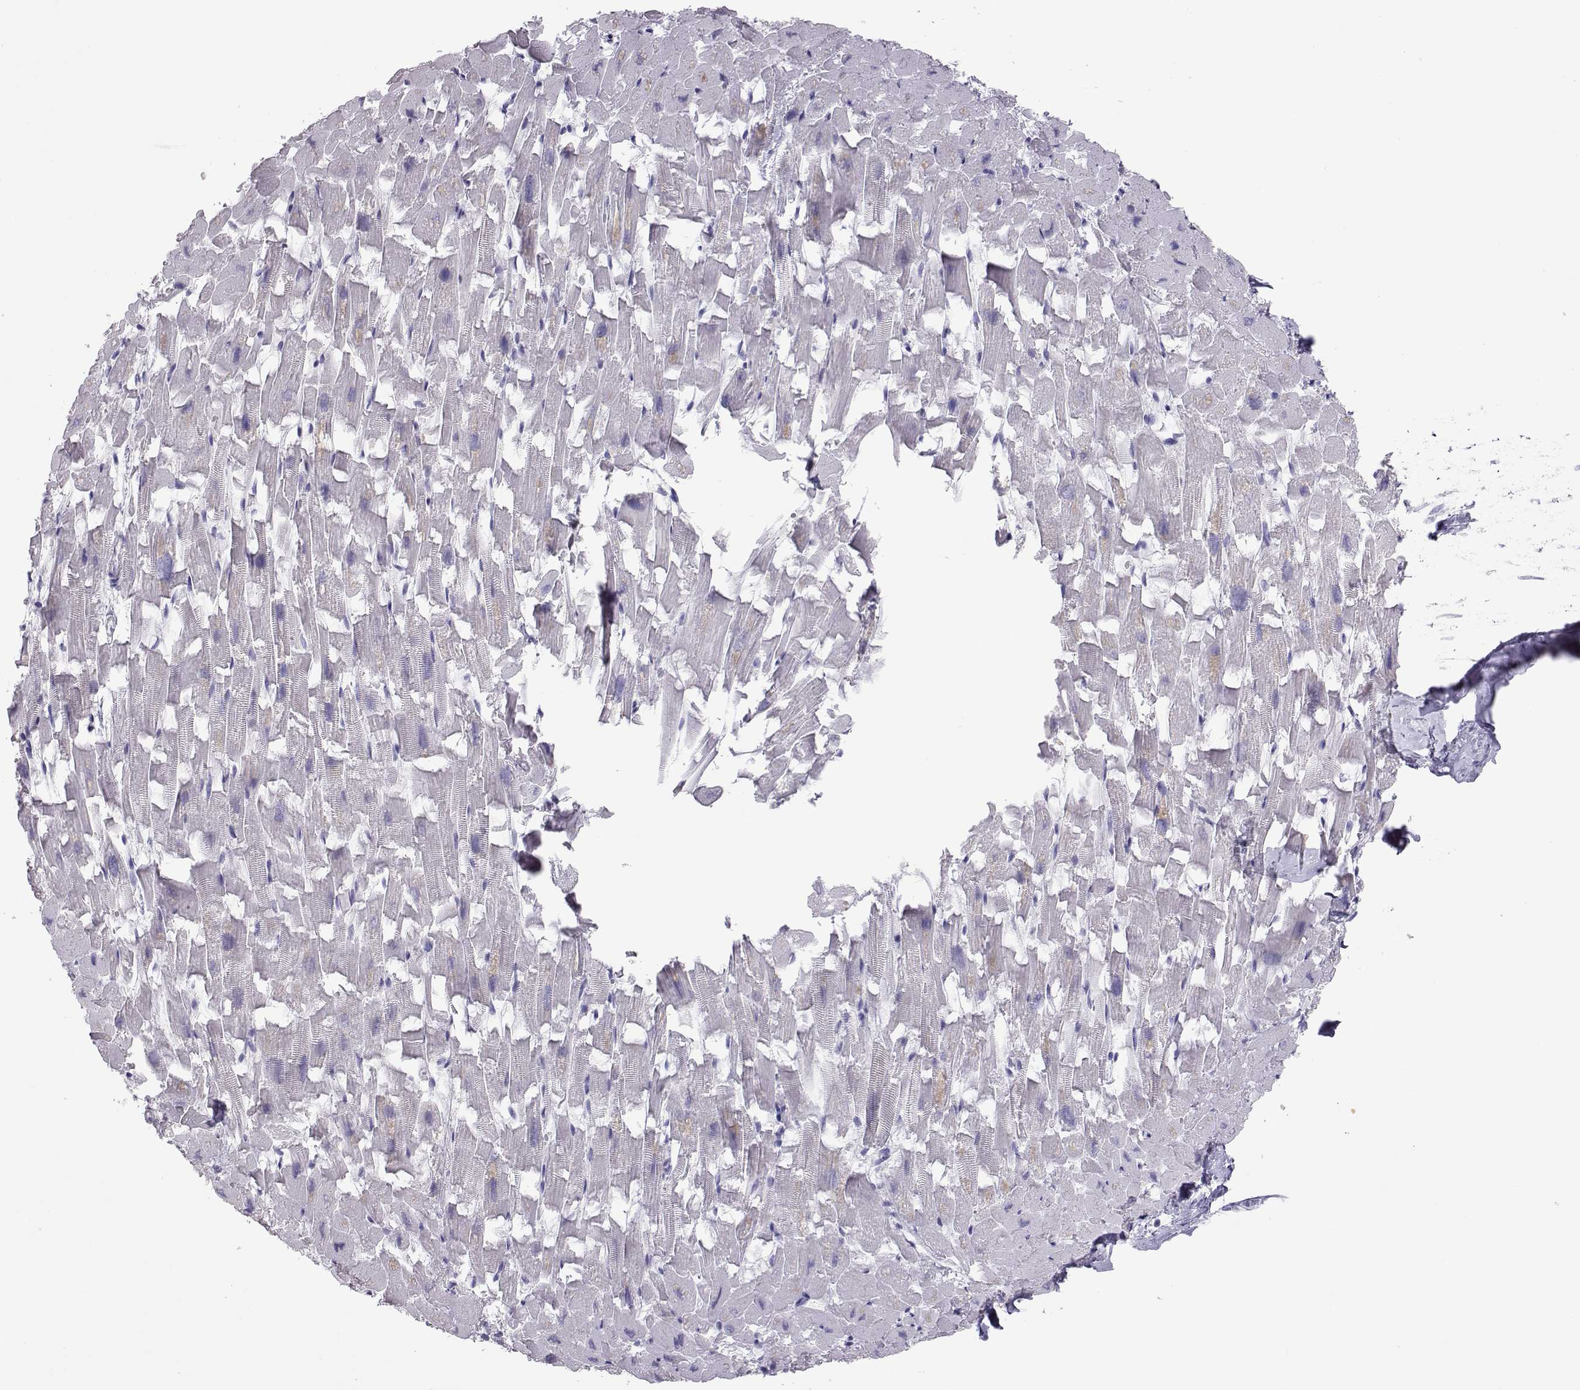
{"staining": {"intensity": "negative", "quantity": "none", "location": "none"}, "tissue": "heart muscle", "cell_type": "Cardiomyocytes", "image_type": "normal", "snomed": [{"axis": "morphology", "description": "Normal tissue, NOS"}, {"axis": "topography", "description": "Heart"}], "caption": "Heart muscle stained for a protein using immunohistochemistry (IHC) exhibits no staining cardiomyocytes.", "gene": "PMCH", "patient": {"sex": "female", "age": 64}}